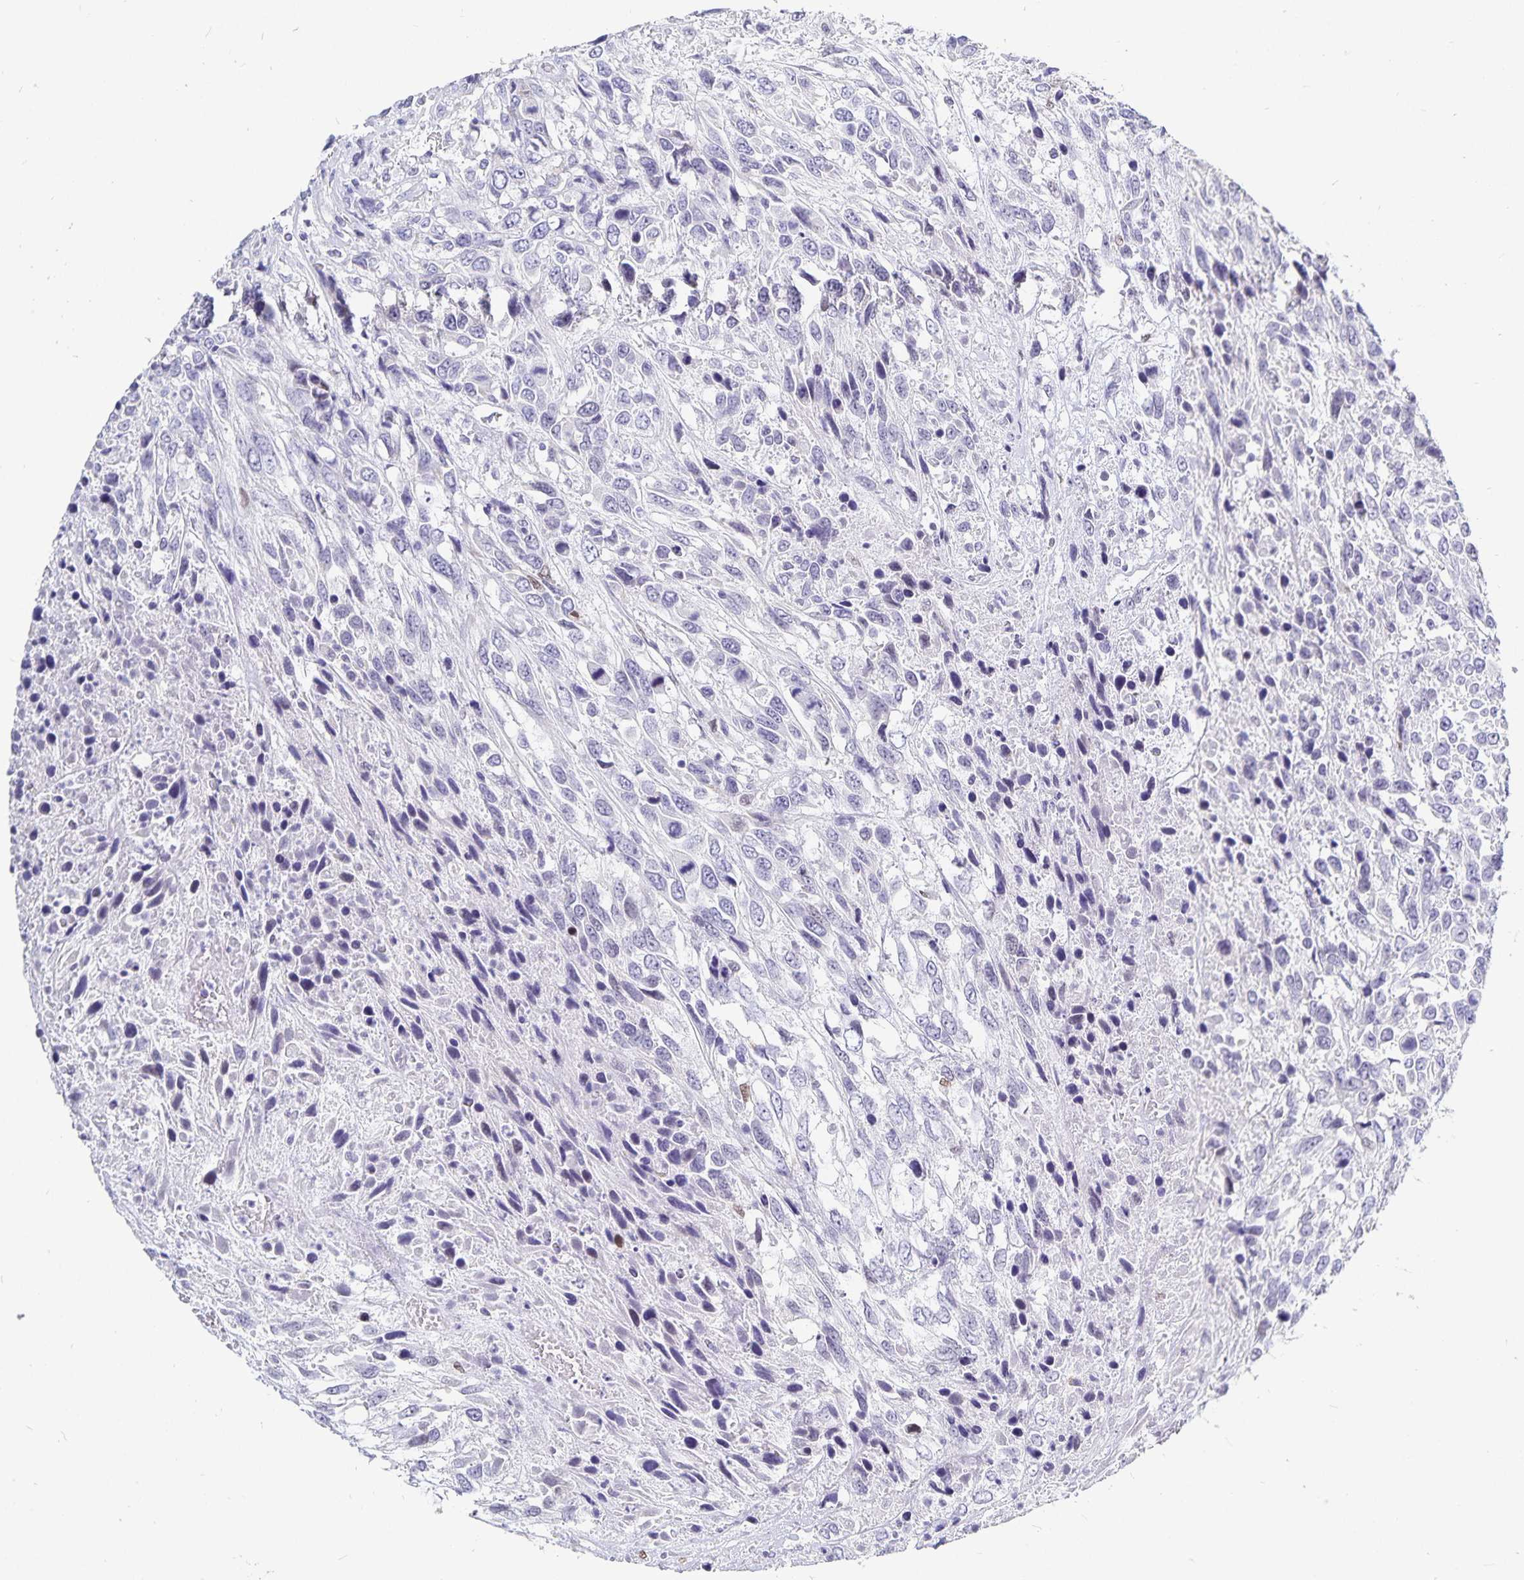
{"staining": {"intensity": "negative", "quantity": "none", "location": "none"}, "tissue": "urothelial cancer", "cell_type": "Tumor cells", "image_type": "cancer", "snomed": [{"axis": "morphology", "description": "Urothelial carcinoma, High grade"}, {"axis": "topography", "description": "Urinary bladder"}], "caption": "Image shows no protein expression in tumor cells of urothelial cancer tissue. Nuclei are stained in blue.", "gene": "HMGB3", "patient": {"sex": "female", "age": 70}}